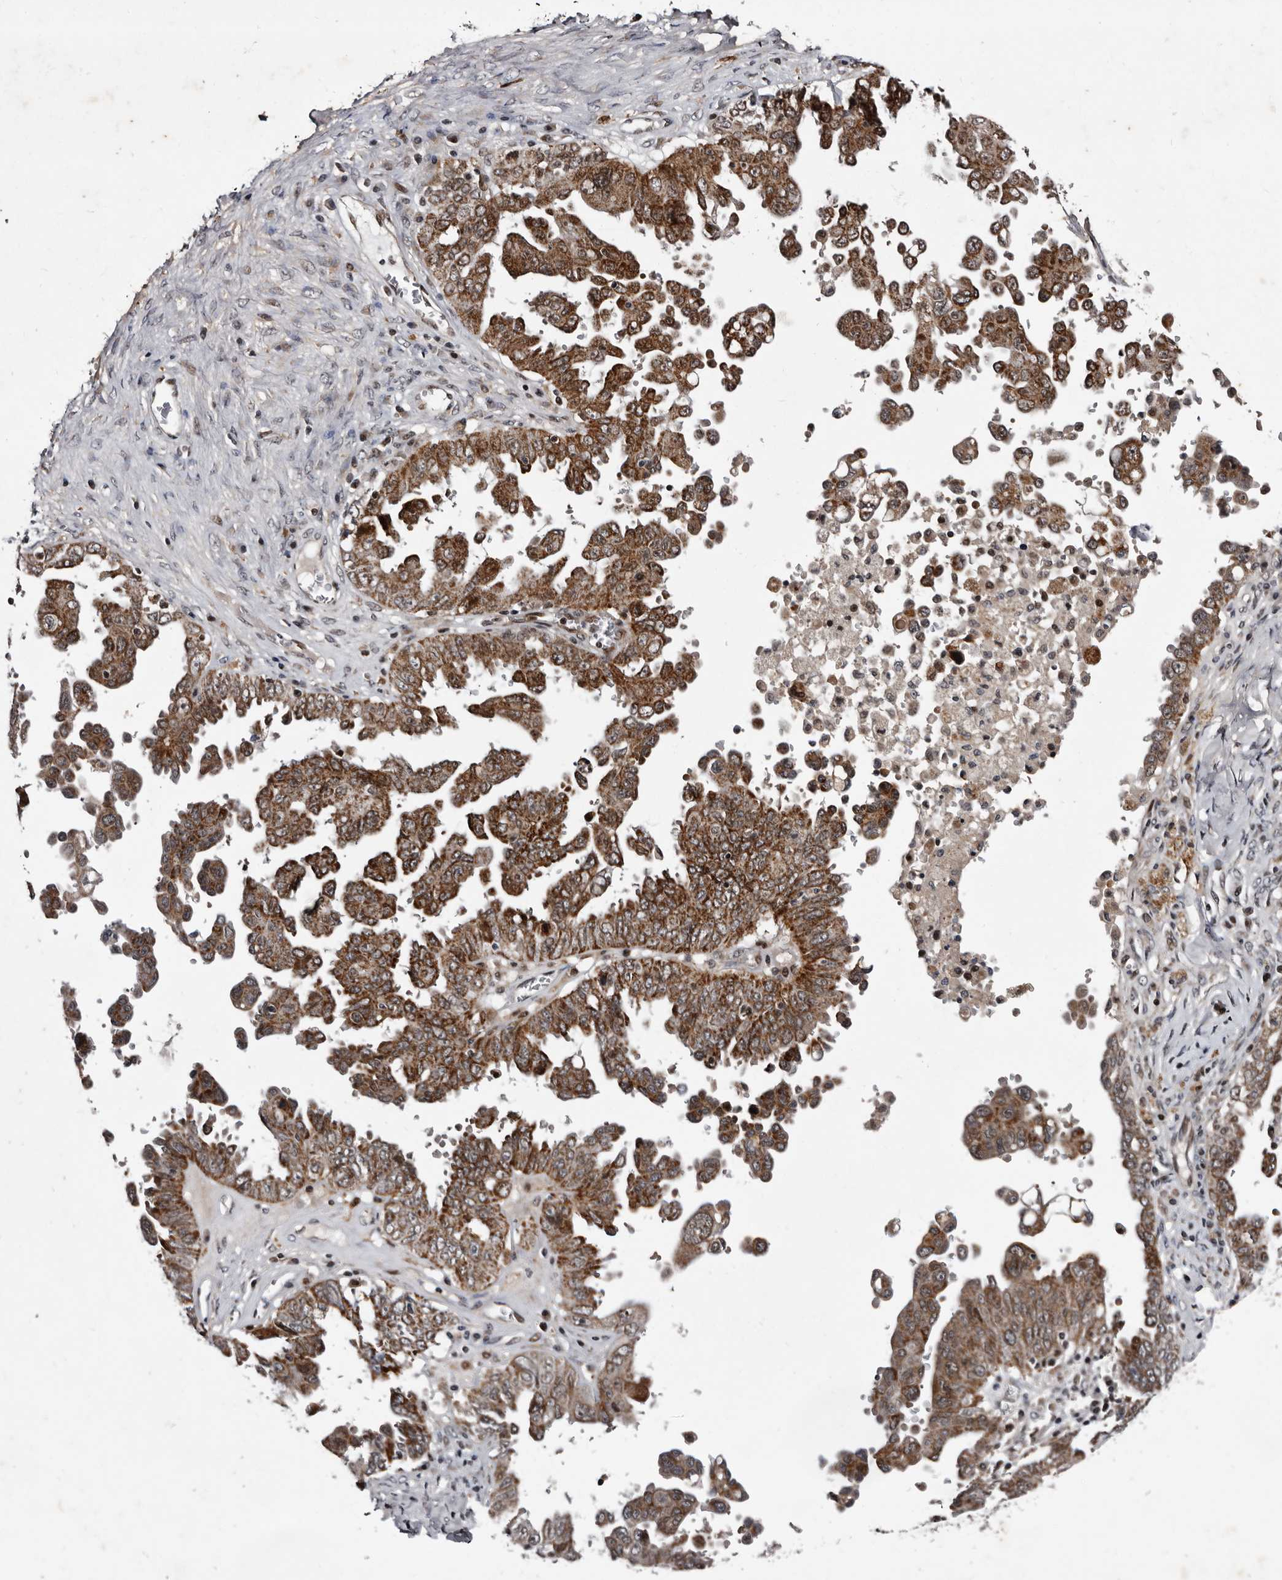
{"staining": {"intensity": "moderate", "quantity": ">75%", "location": "cytoplasmic/membranous"}, "tissue": "ovarian cancer", "cell_type": "Tumor cells", "image_type": "cancer", "snomed": [{"axis": "morphology", "description": "Carcinoma, endometroid"}, {"axis": "topography", "description": "Ovary"}], "caption": "Protein expression analysis of human ovarian cancer reveals moderate cytoplasmic/membranous positivity in approximately >75% of tumor cells.", "gene": "TNKS", "patient": {"sex": "female", "age": 62}}